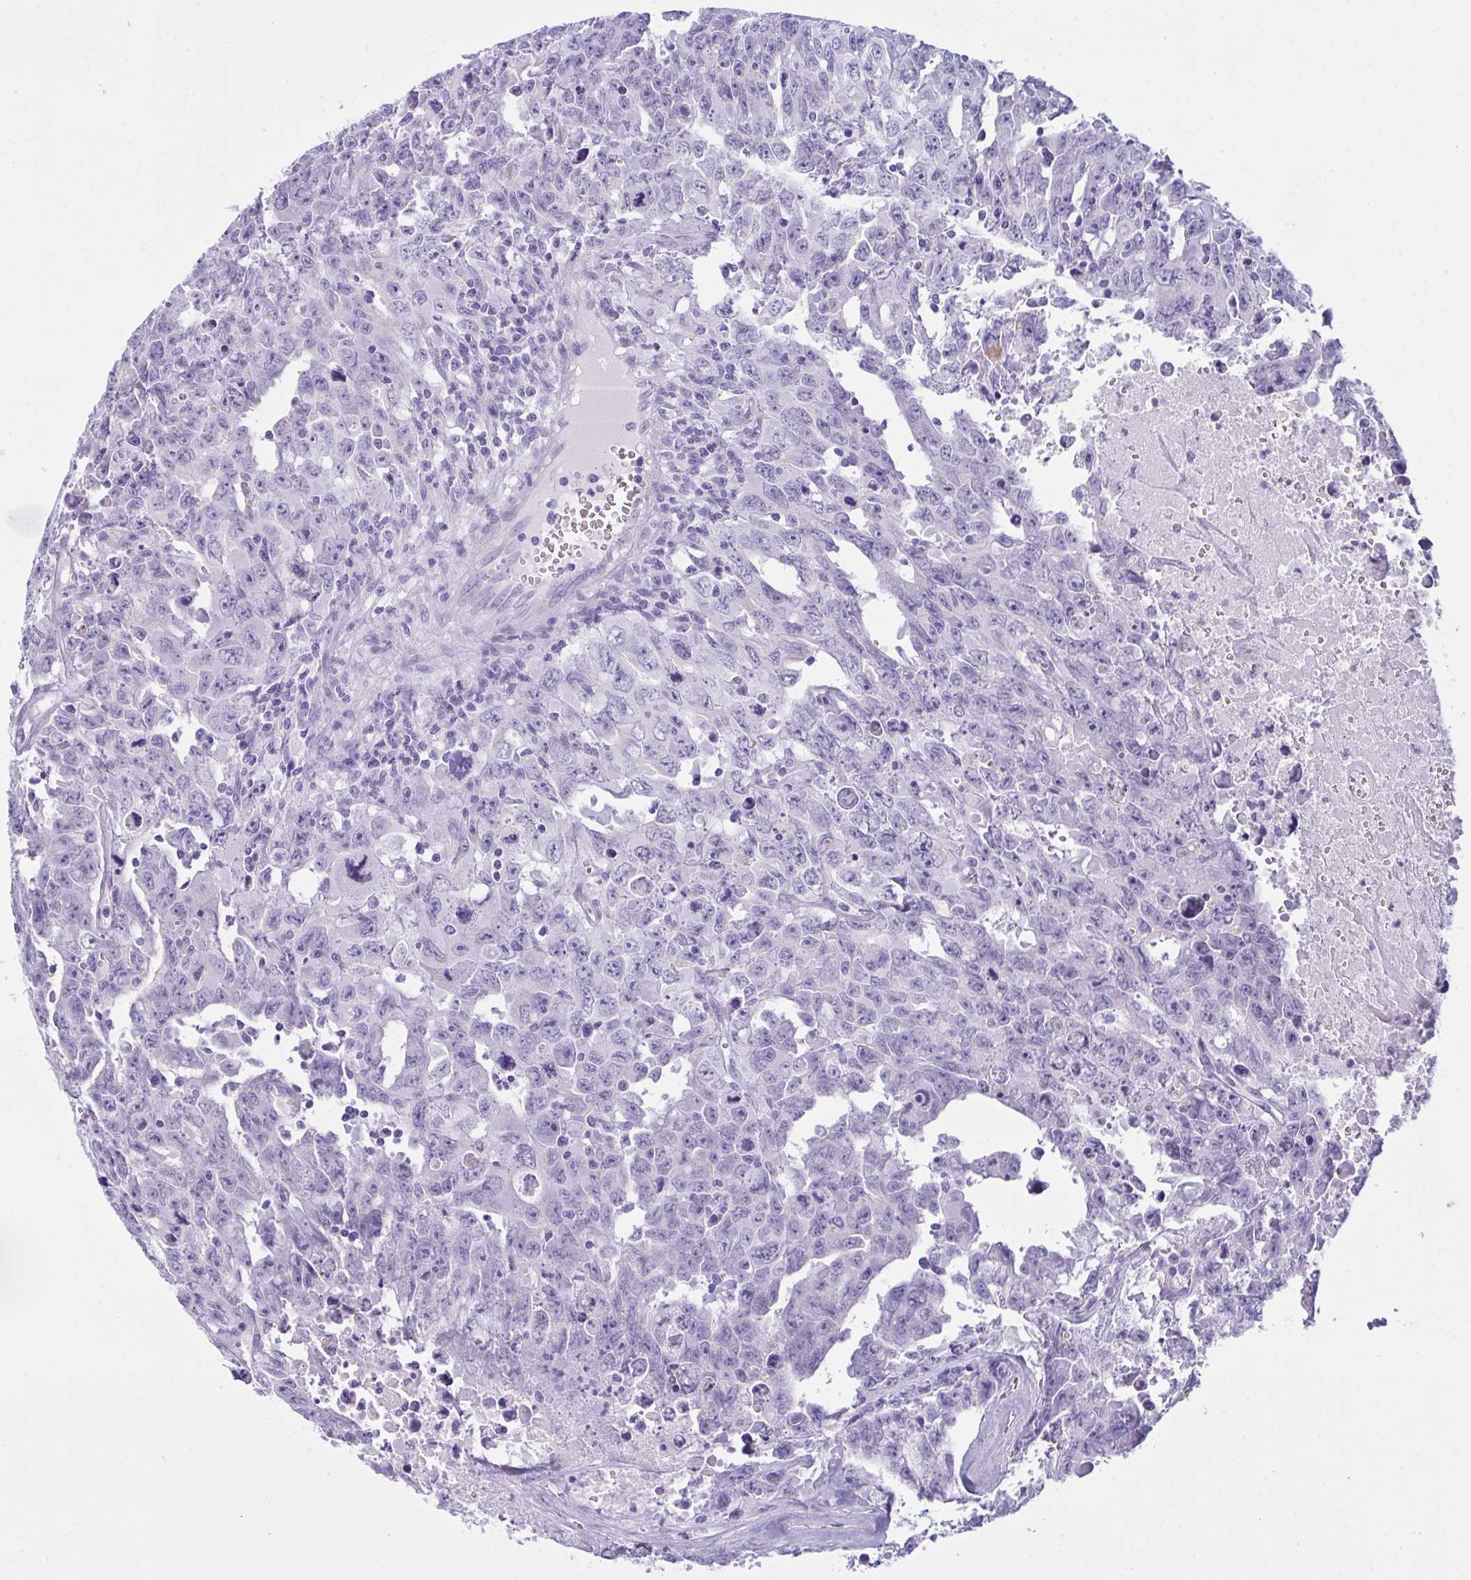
{"staining": {"intensity": "negative", "quantity": "none", "location": "none"}, "tissue": "testis cancer", "cell_type": "Tumor cells", "image_type": "cancer", "snomed": [{"axis": "morphology", "description": "Carcinoma, Embryonal, NOS"}, {"axis": "topography", "description": "Testis"}], "caption": "An IHC image of testis cancer is shown. There is no staining in tumor cells of testis cancer. (Brightfield microscopy of DAB (3,3'-diaminobenzidine) IHC at high magnification).", "gene": "BBS1", "patient": {"sex": "male", "age": 24}}